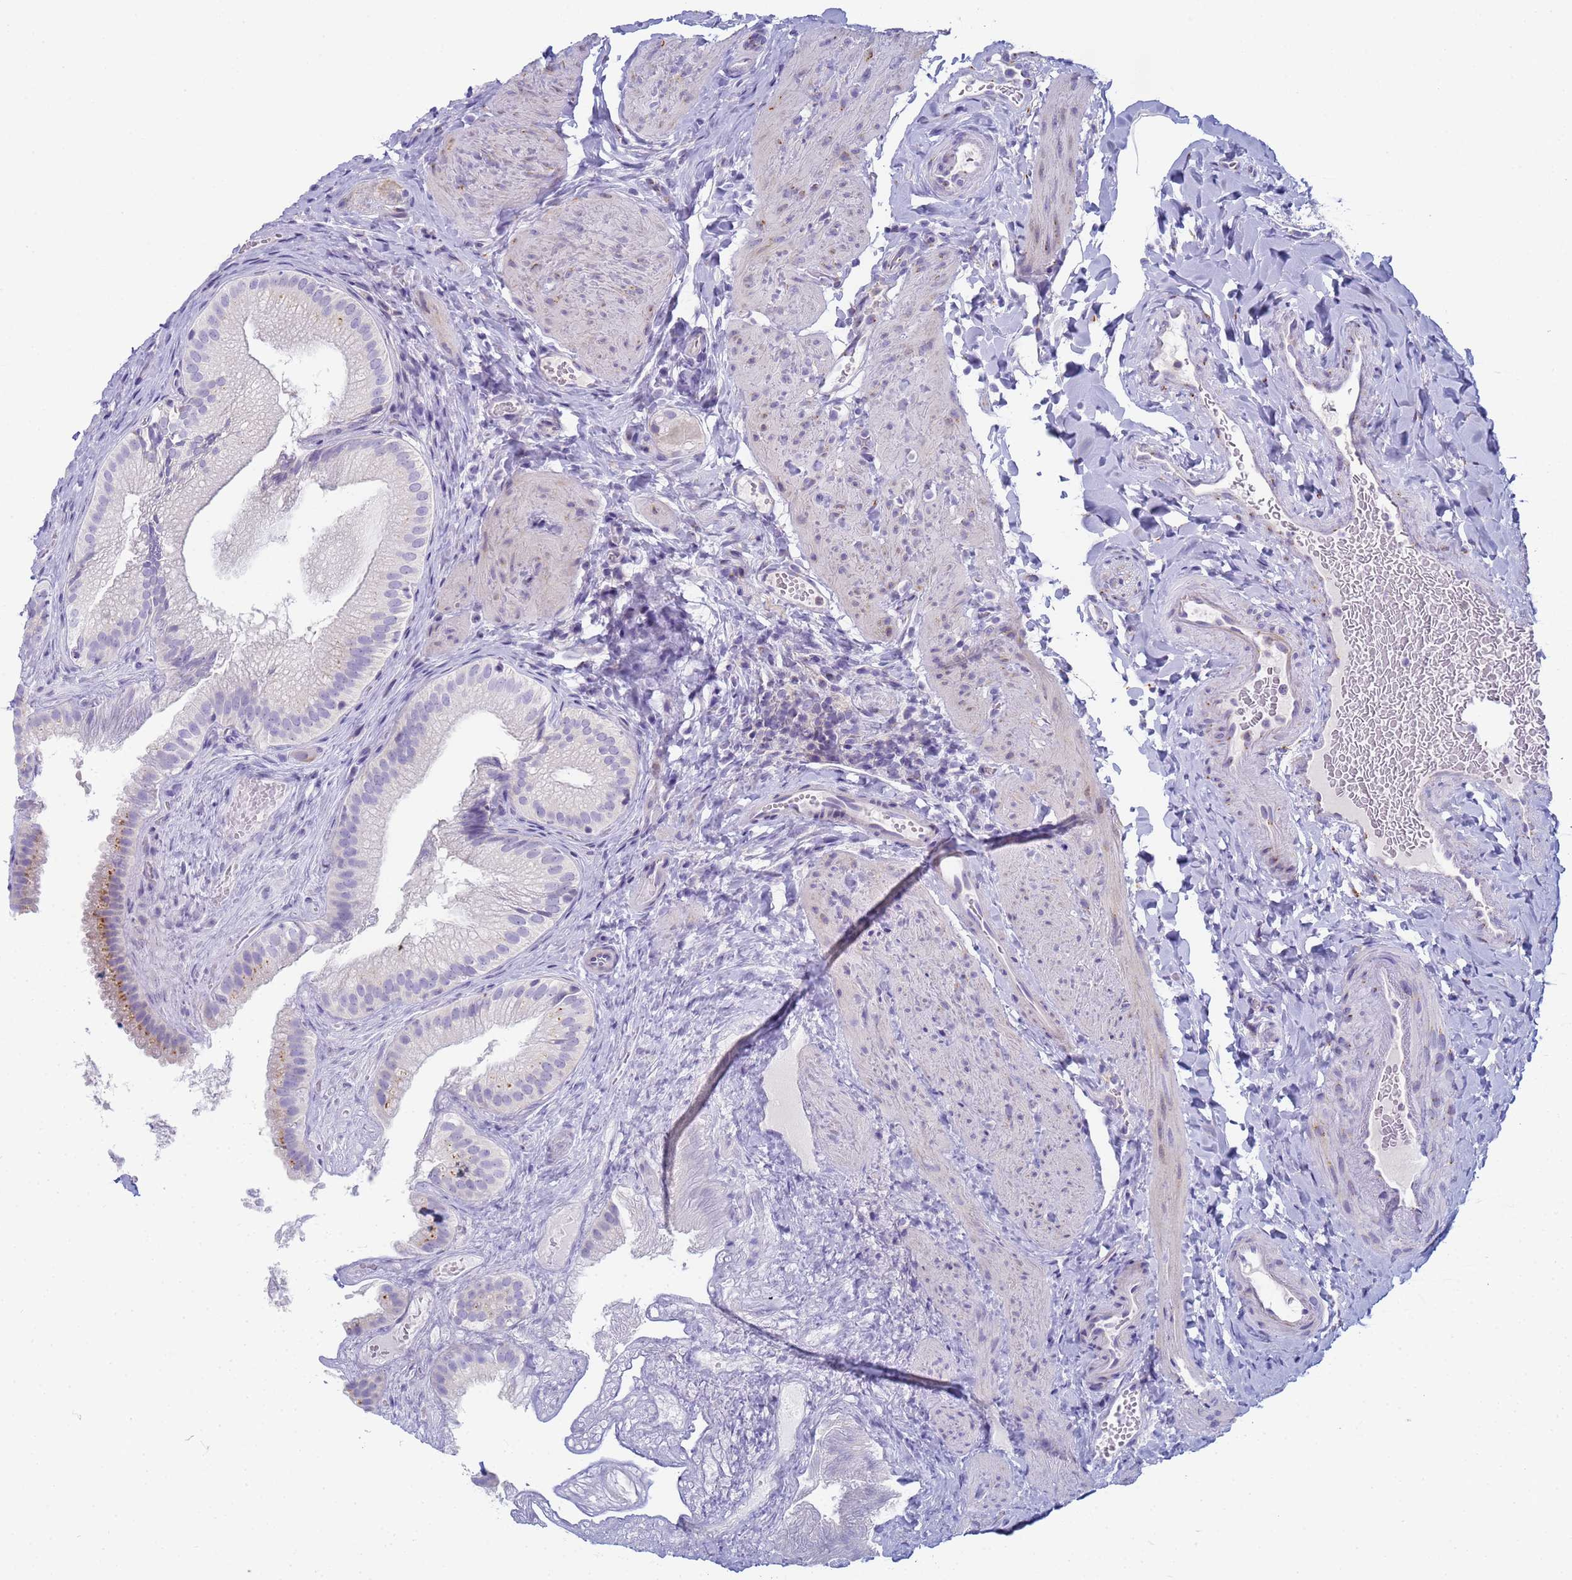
{"staining": {"intensity": "moderate", "quantity": "<25%", "location": "cytoplasmic/membranous"}, "tissue": "gallbladder", "cell_type": "Glandular cells", "image_type": "normal", "snomed": [{"axis": "morphology", "description": "Normal tissue, NOS"}, {"axis": "topography", "description": "Gallbladder"}], "caption": "A histopathology image of gallbladder stained for a protein demonstrates moderate cytoplasmic/membranous brown staining in glandular cells.", "gene": "CR1", "patient": {"sex": "female", "age": 30}}